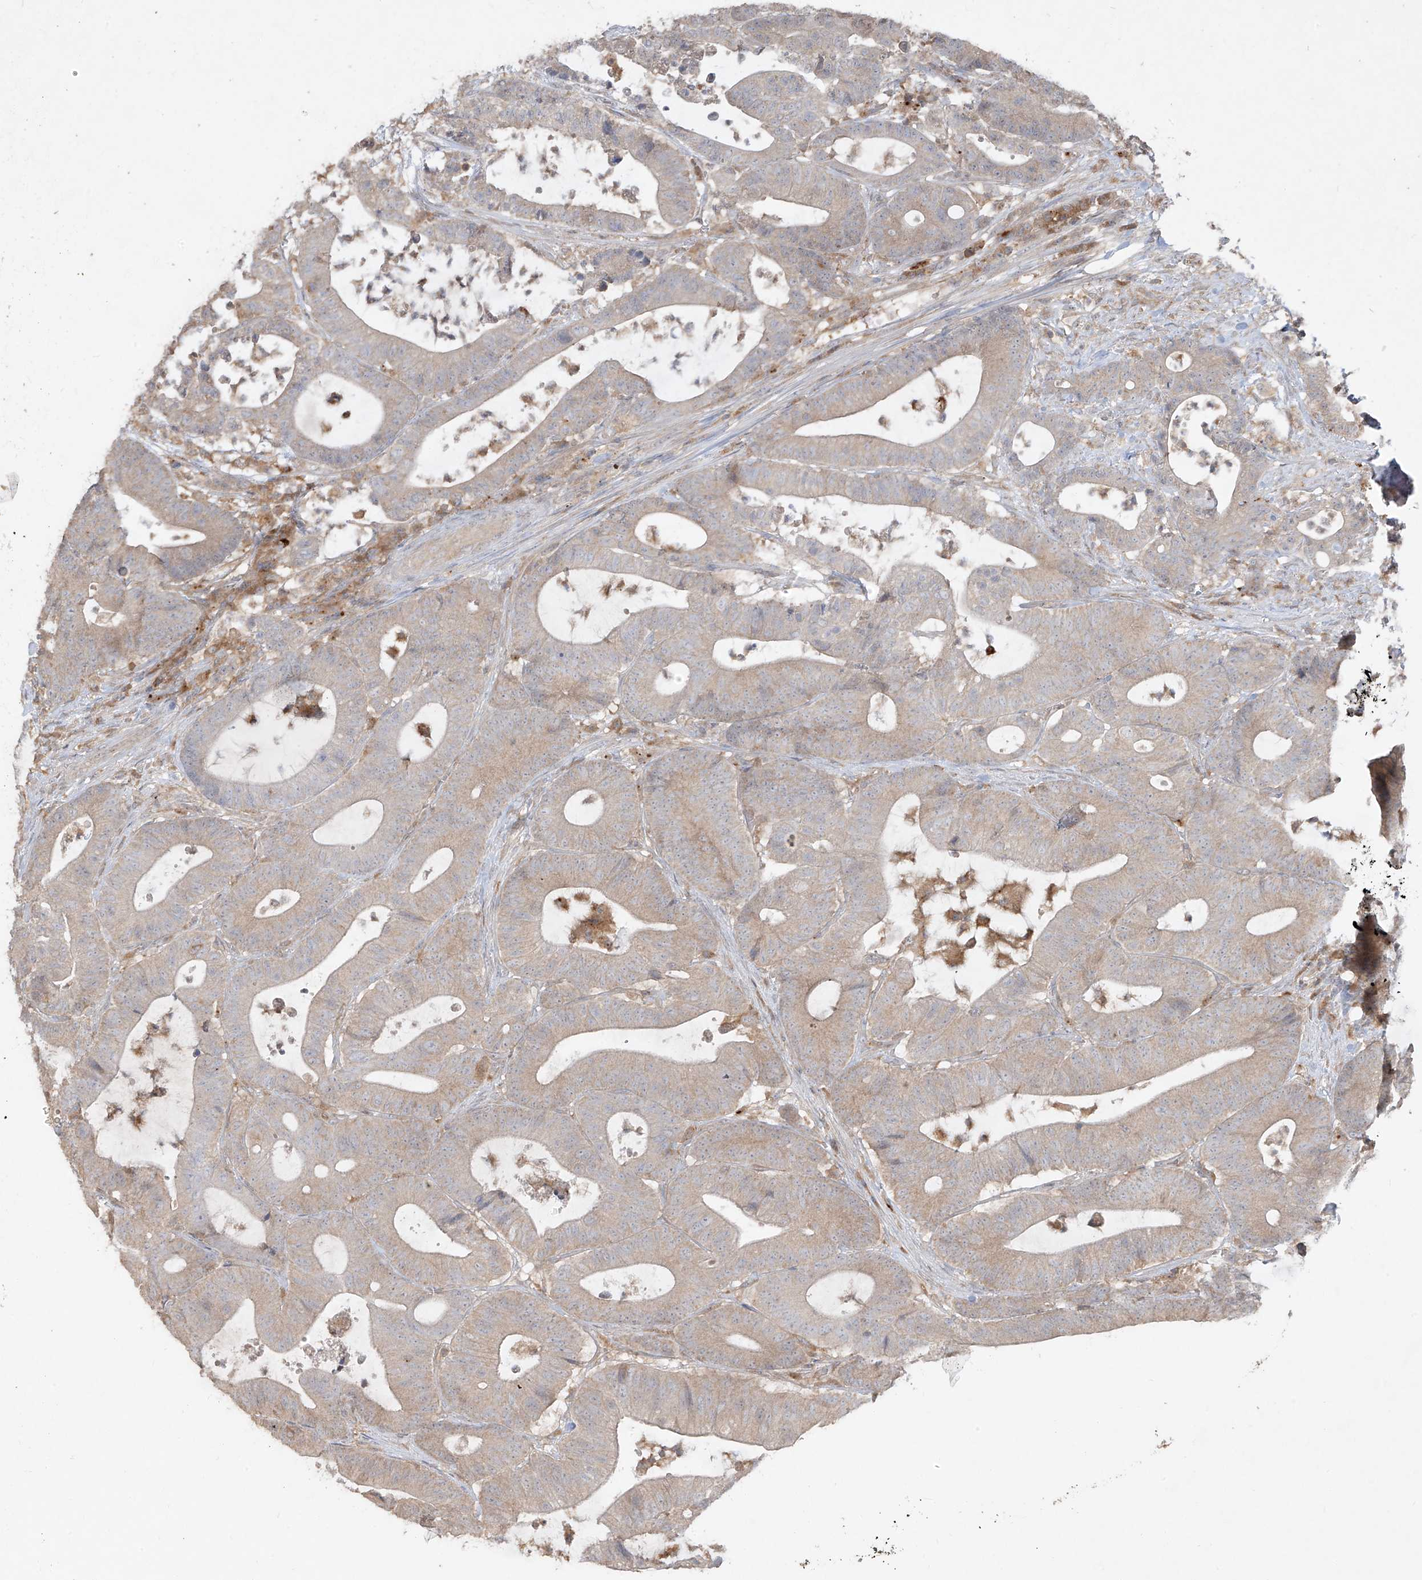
{"staining": {"intensity": "weak", "quantity": "25%-75%", "location": "cytoplasmic/membranous"}, "tissue": "colorectal cancer", "cell_type": "Tumor cells", "image_type": "cancer", "snomed": [{"axis": "morphology", "description": "Adenocarcinoma, NOS"}, {"axis": "topography", "description": "Colon"}], "caption": "Immunohistochemistry (IHC) of human colorectal adenocarcinoma displays low levels of weak cytoplasmic/membranous expression in about 25%-75% of tumor cells.", "gene": "LDAH", "patient": {"sex": "female", "age": 84}}